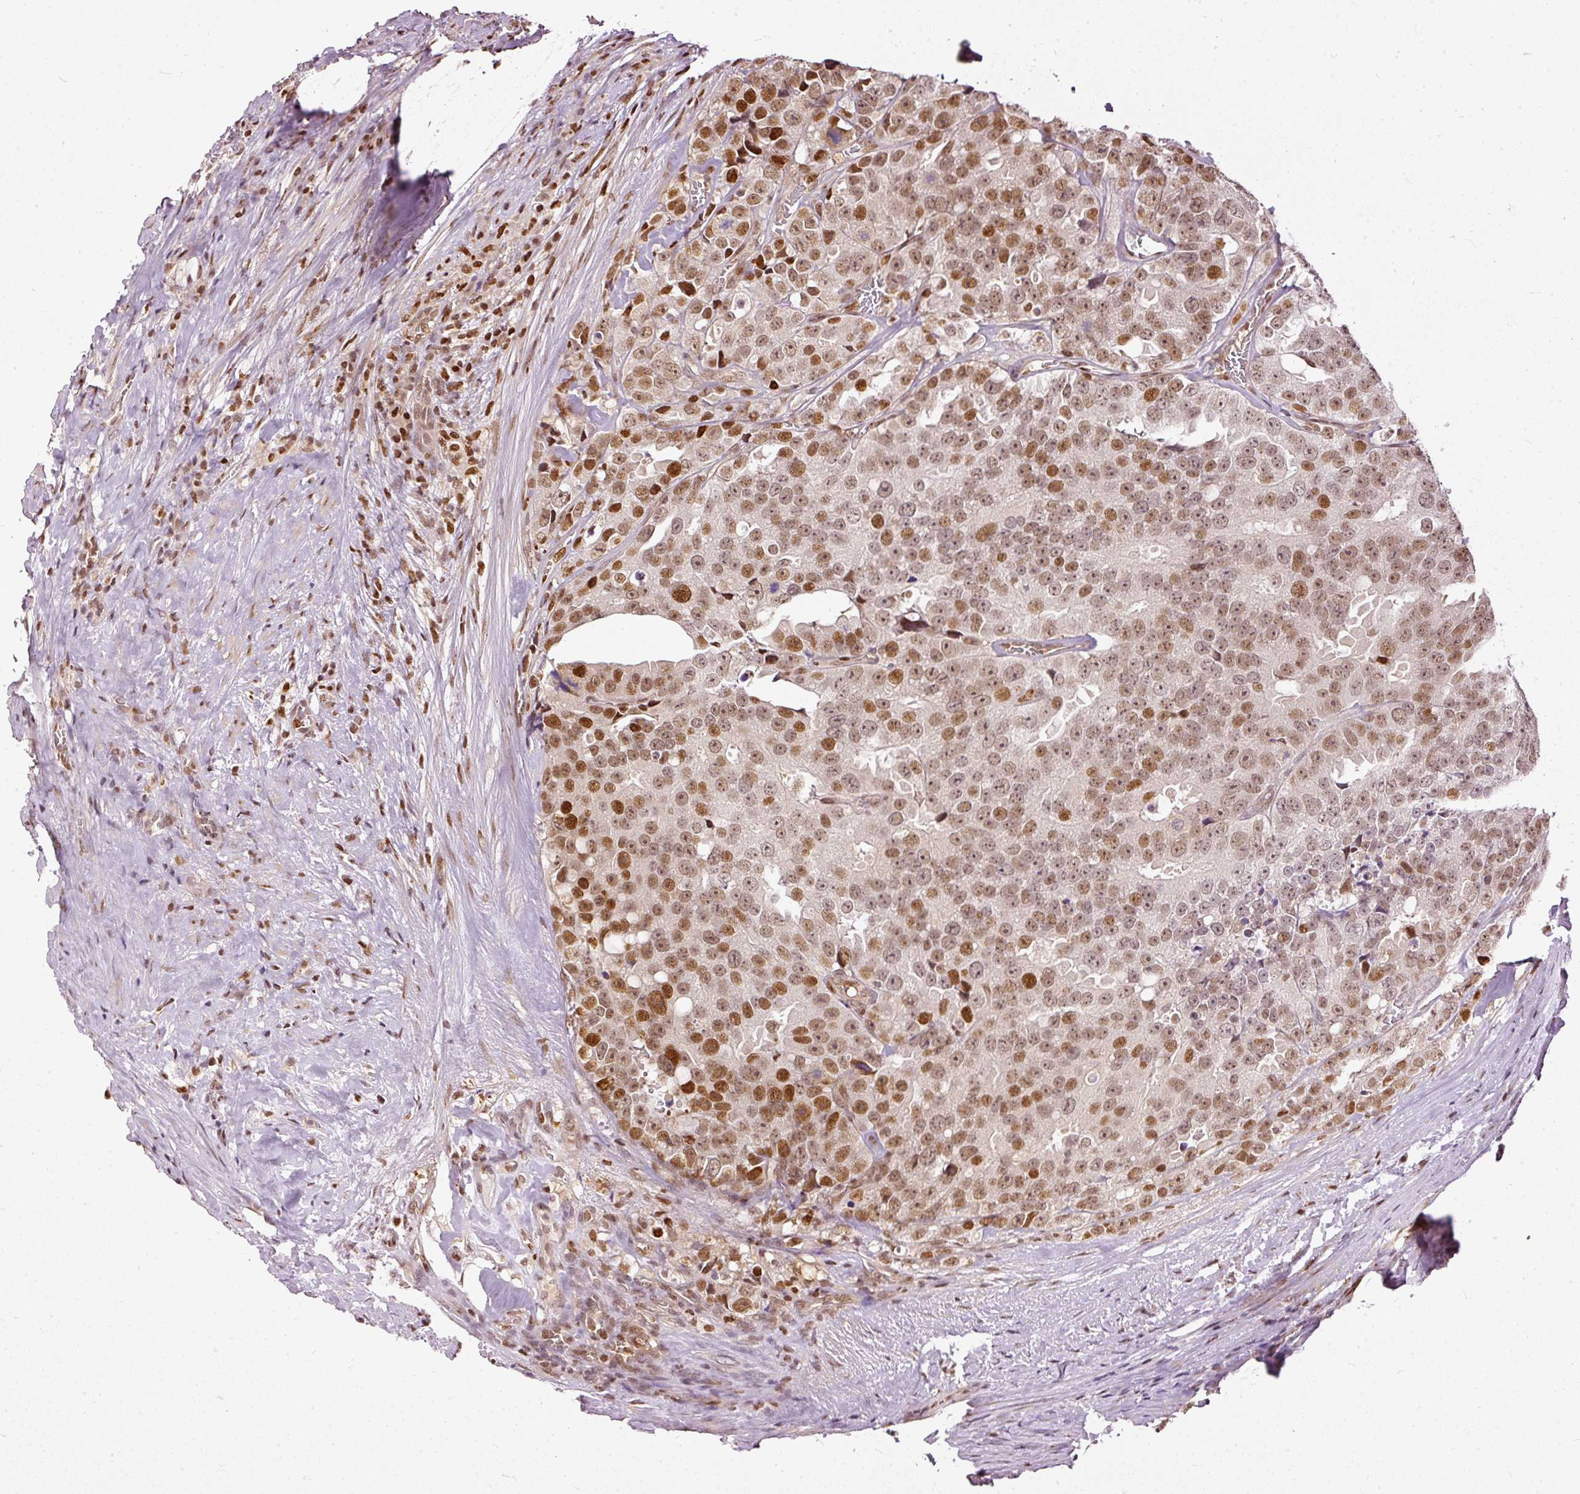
{"staining": {"intensity": "moderate", "quantity": ">75%", "location": "nuclear"}, "tissue": "prostate cancer", "cell_type": "Tumor cells", "image_type": "cancer", "snomed": [{"axis": "morphology", "description": "Adenocarcinoma, High grade"}, {"axis": "topography", "description": "Prostate"}], "caption": "Moderate nuclear protein staining is identified in approximately >75% of tumor cells in high-grade adenocarcinoma (prostate).", "gene": "ZNF778", "patient": {"sex": "male", "age": 71}}